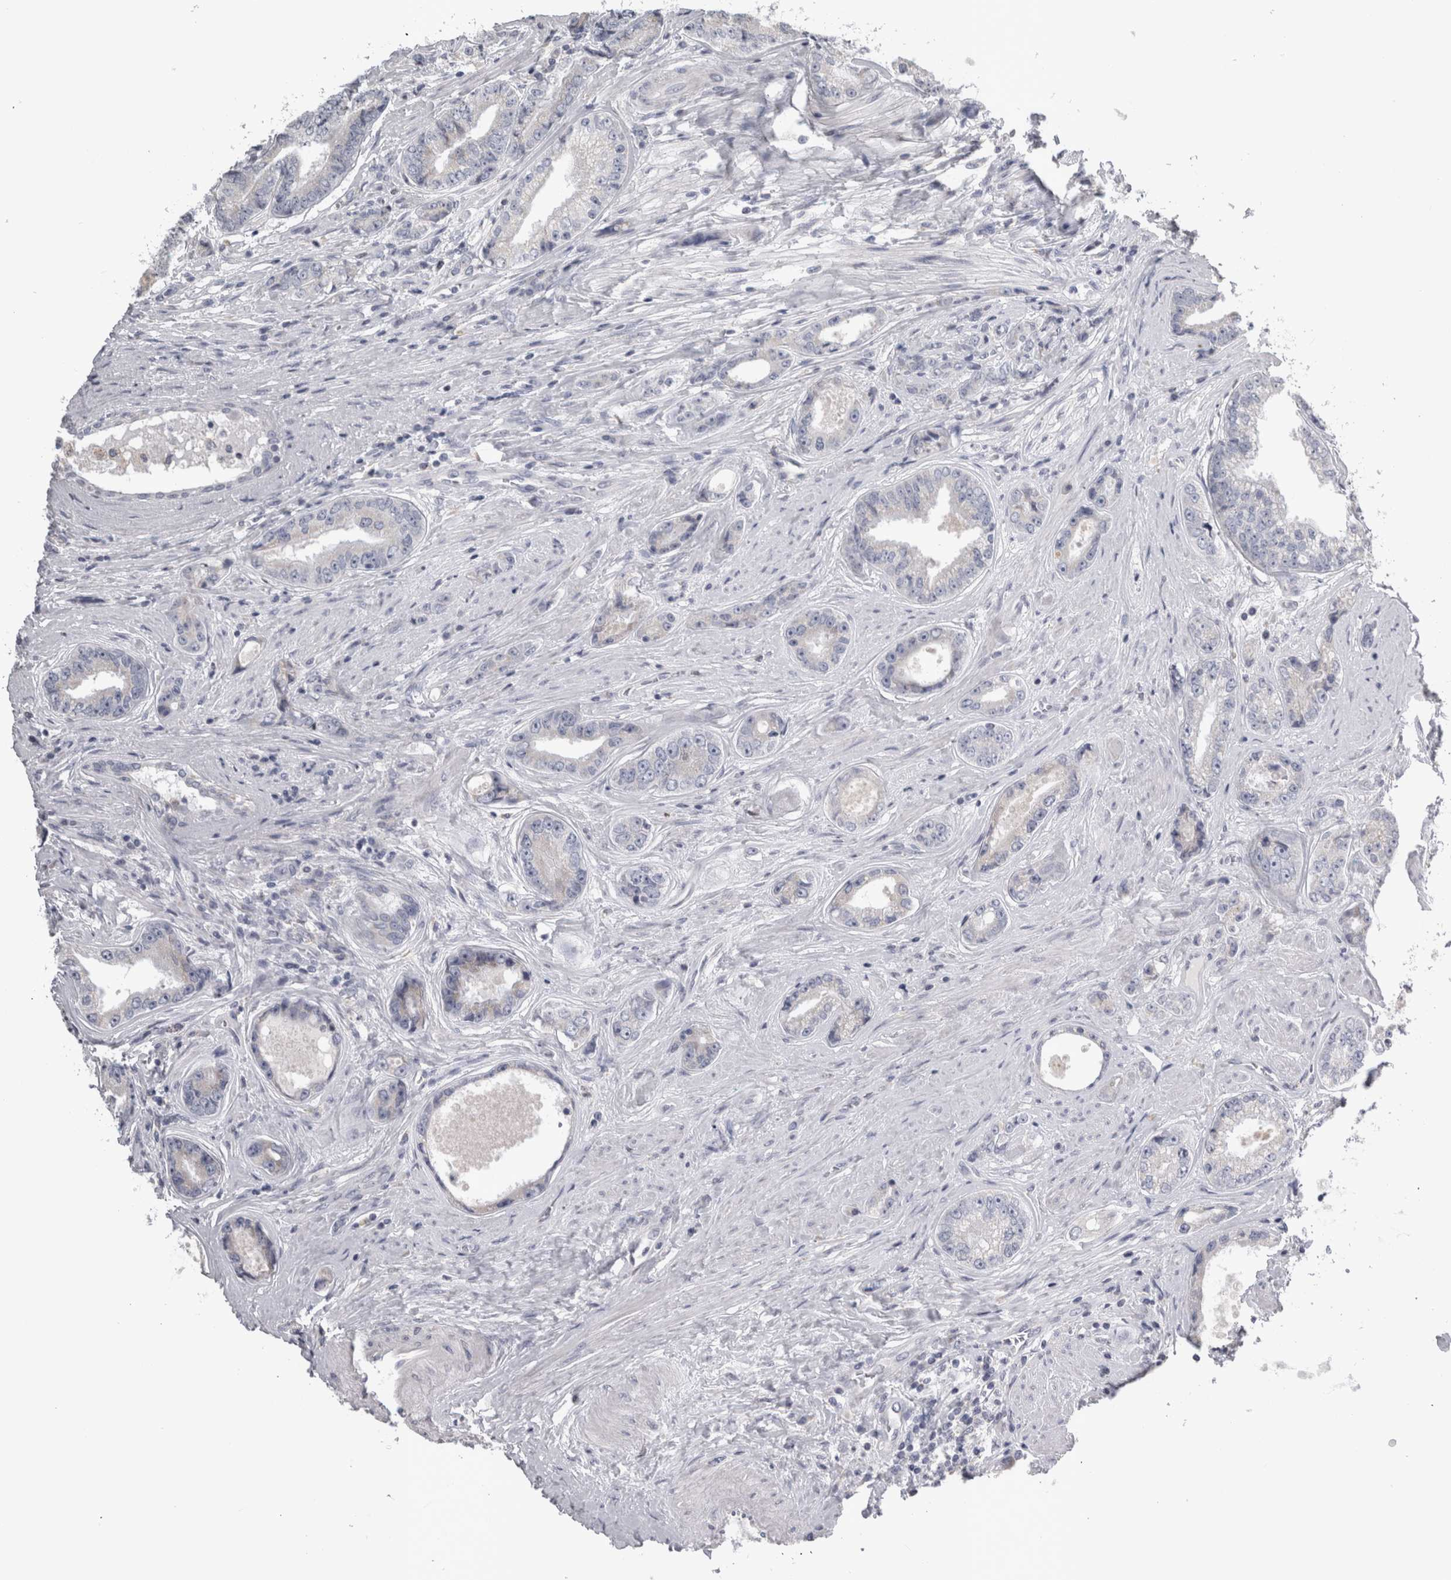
{"staining": {"intensity": "negative", "quantity": "none", "location": "none"}, "tissue": "prostate cancer", "cell_type": "Tumor cells", "image_type": "cancer", "snomed": [{"axis": "morphology", "description": "Adenocarcinoma, High grade"}, {"axis": "topography", "description": "Prostate"}], "caption": "Tumor cells are negative for brown protein staining in prostate adenocarcinoma (high-grade). (Immunohistochemistry, brightfield microscopy, high magnification).", "gene": "DHRS4", "patient": {"sex": "male", "age": 61}}